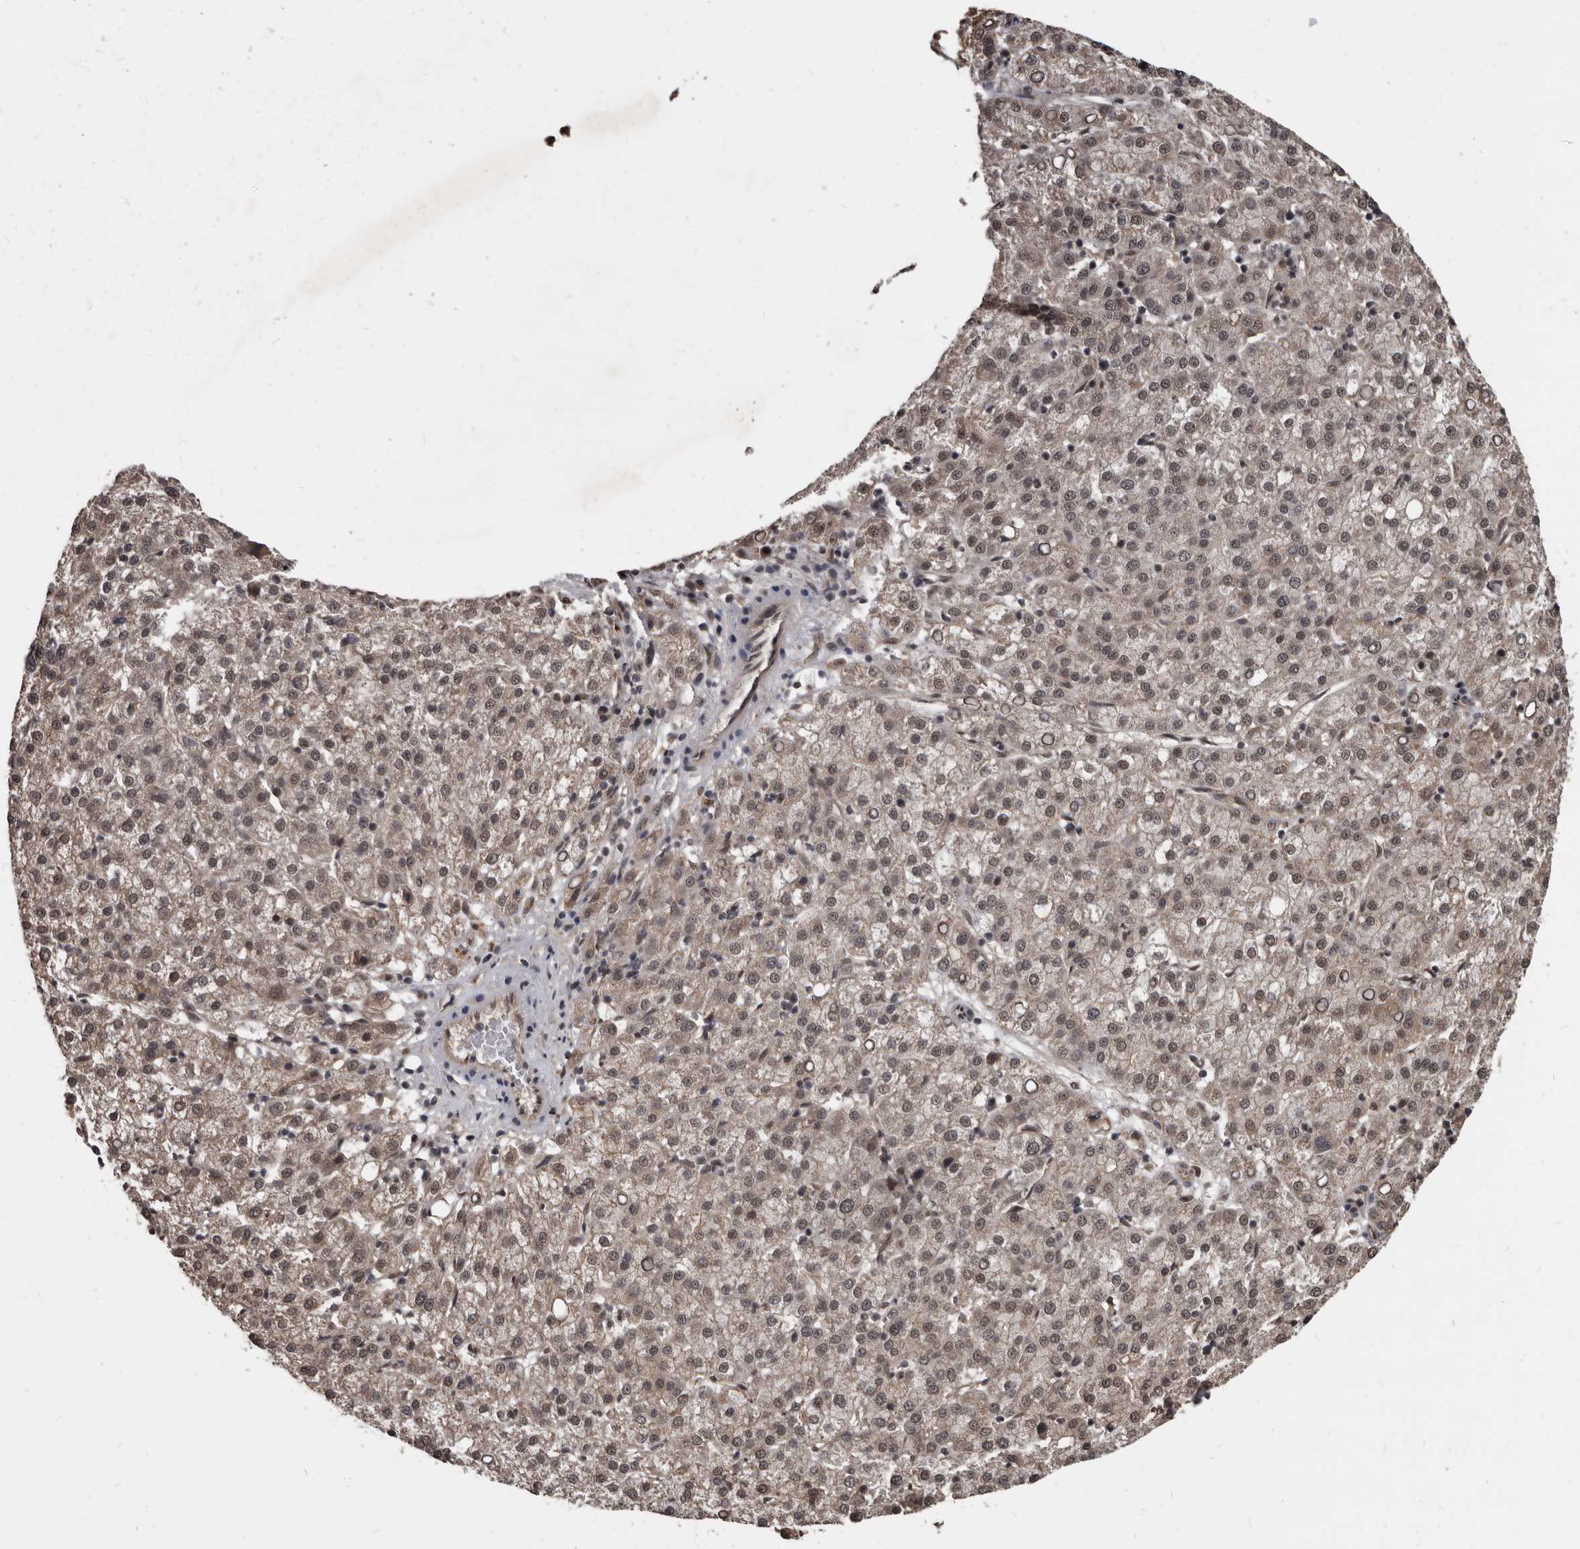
{"staining": {"intensity": "weak", "quantity": "25%-75%", "location": "cytoplasmic/membranous,nuclear"}, "tissue": "liver cancer", "cell_type": "Tumor cells", "image_type": "cancer", "snomed": [{"axis": "morphology", "description": "Carcinoma, Hepatocellular, NOS"}, {"axis": "topography", "description": "Liver"}], "caption": "Immunohistochemical staining of liver cancer (hepatocellular carcinoma) reveals low levels of weak cytoplasmic/membranous and nuclear staining in approximately 25%-75% of tumor cells.", "gene": "AHR", "patient": {"sex": "female", "age": 58}}